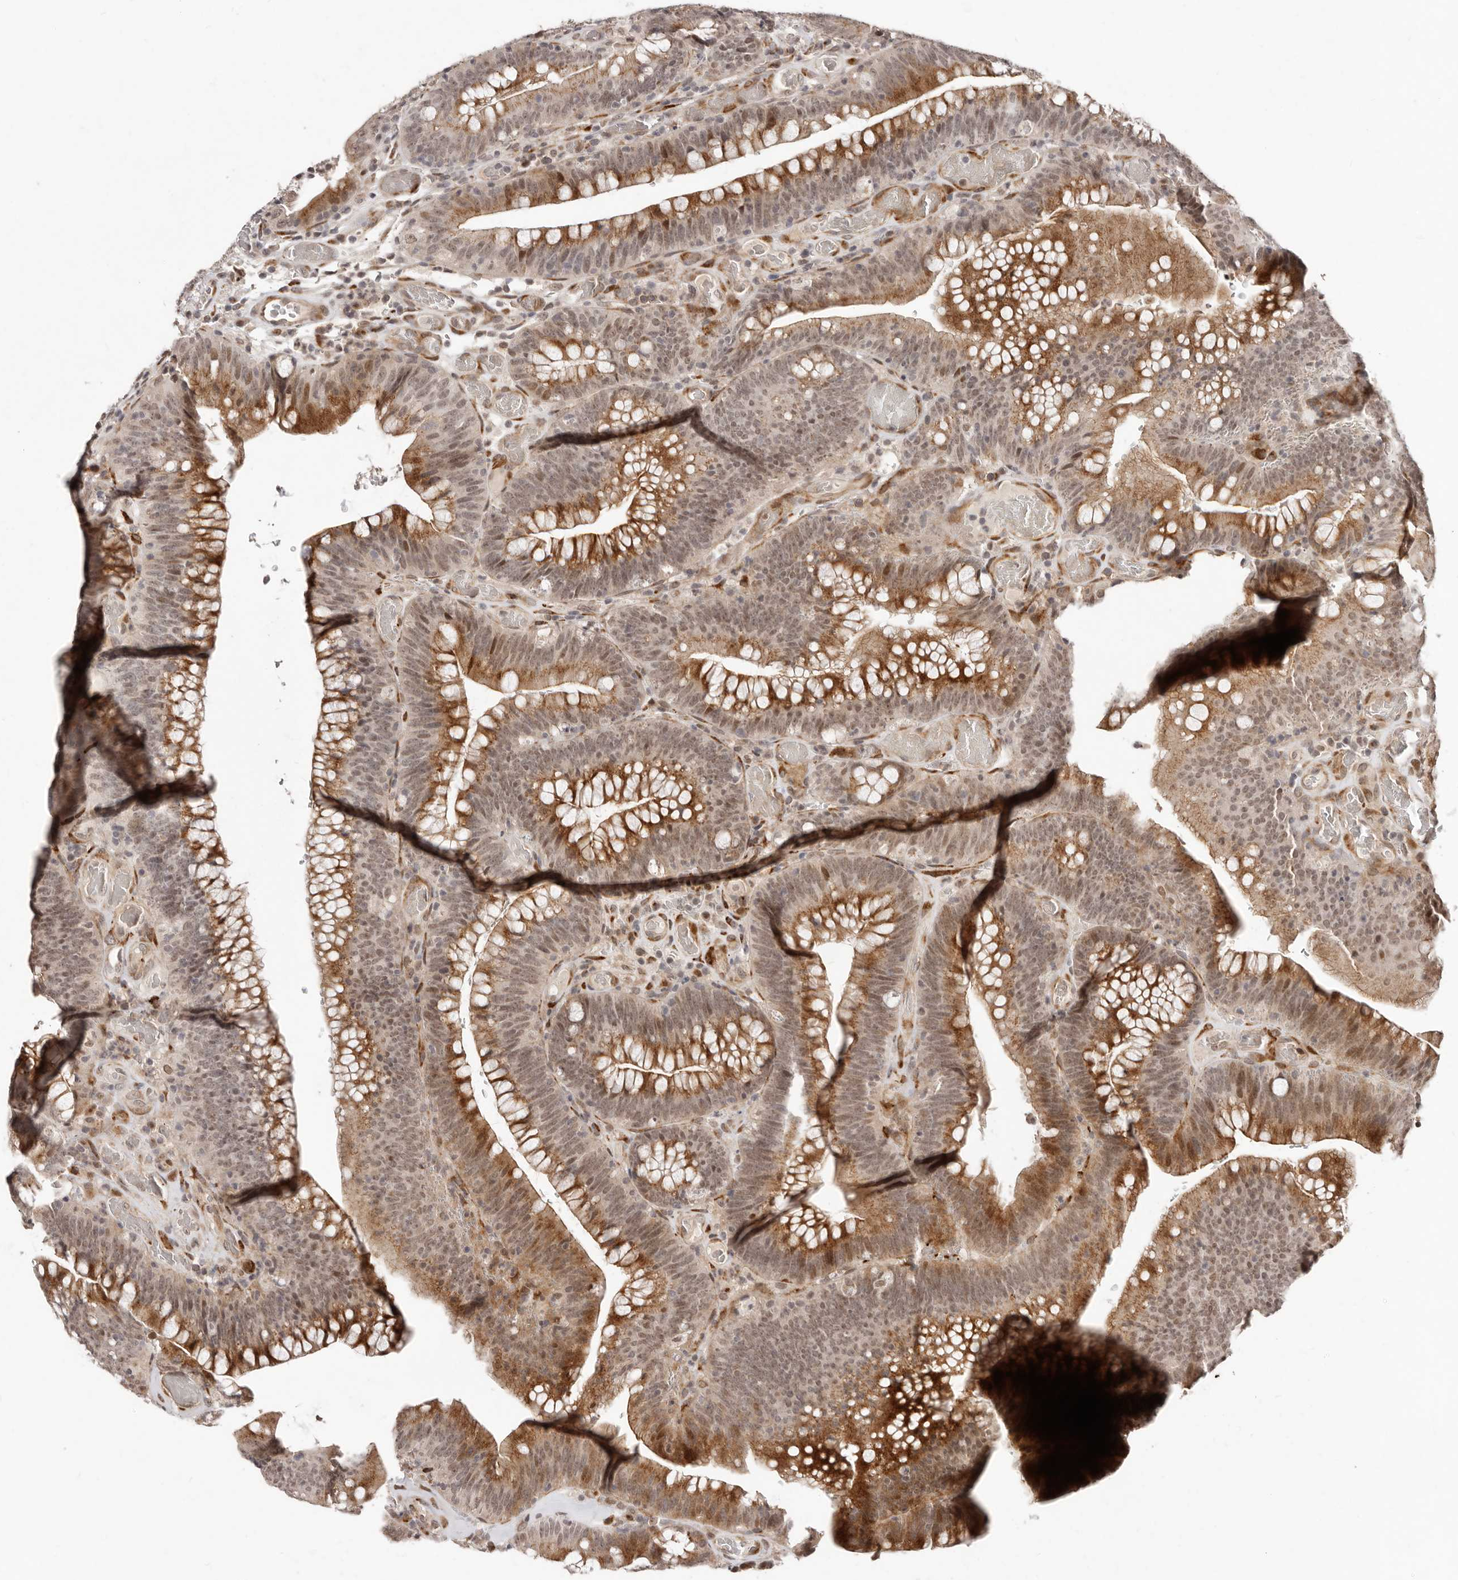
{"staining": {"intensity": "moderate", "quantity": "25%-75%", "location": "cytoplasmic/membranous,nuclear"}, "tissue": "colorectal cancer", "cell_type": "Tumor cells", "image_type": "cancer", "snomed": [{"axis": "morphology", "description": "Normal tissue, NOS"}, {"axis": "topography", "description": "Colon"}], "caption": "IHC (DAB) staining of human colorectal cancer shows moderate cytoplasmic/membranous and nuclear protein expression in approximately 25%-75% of tumor cells. The staining was performed using DAB to visualize the protein expression in brown, while the nuclei were stained in blue with hematoxylin (Magnification: 20x).", "gene": "SRCAP", "patient": {"sex": "female", "age": 82}}